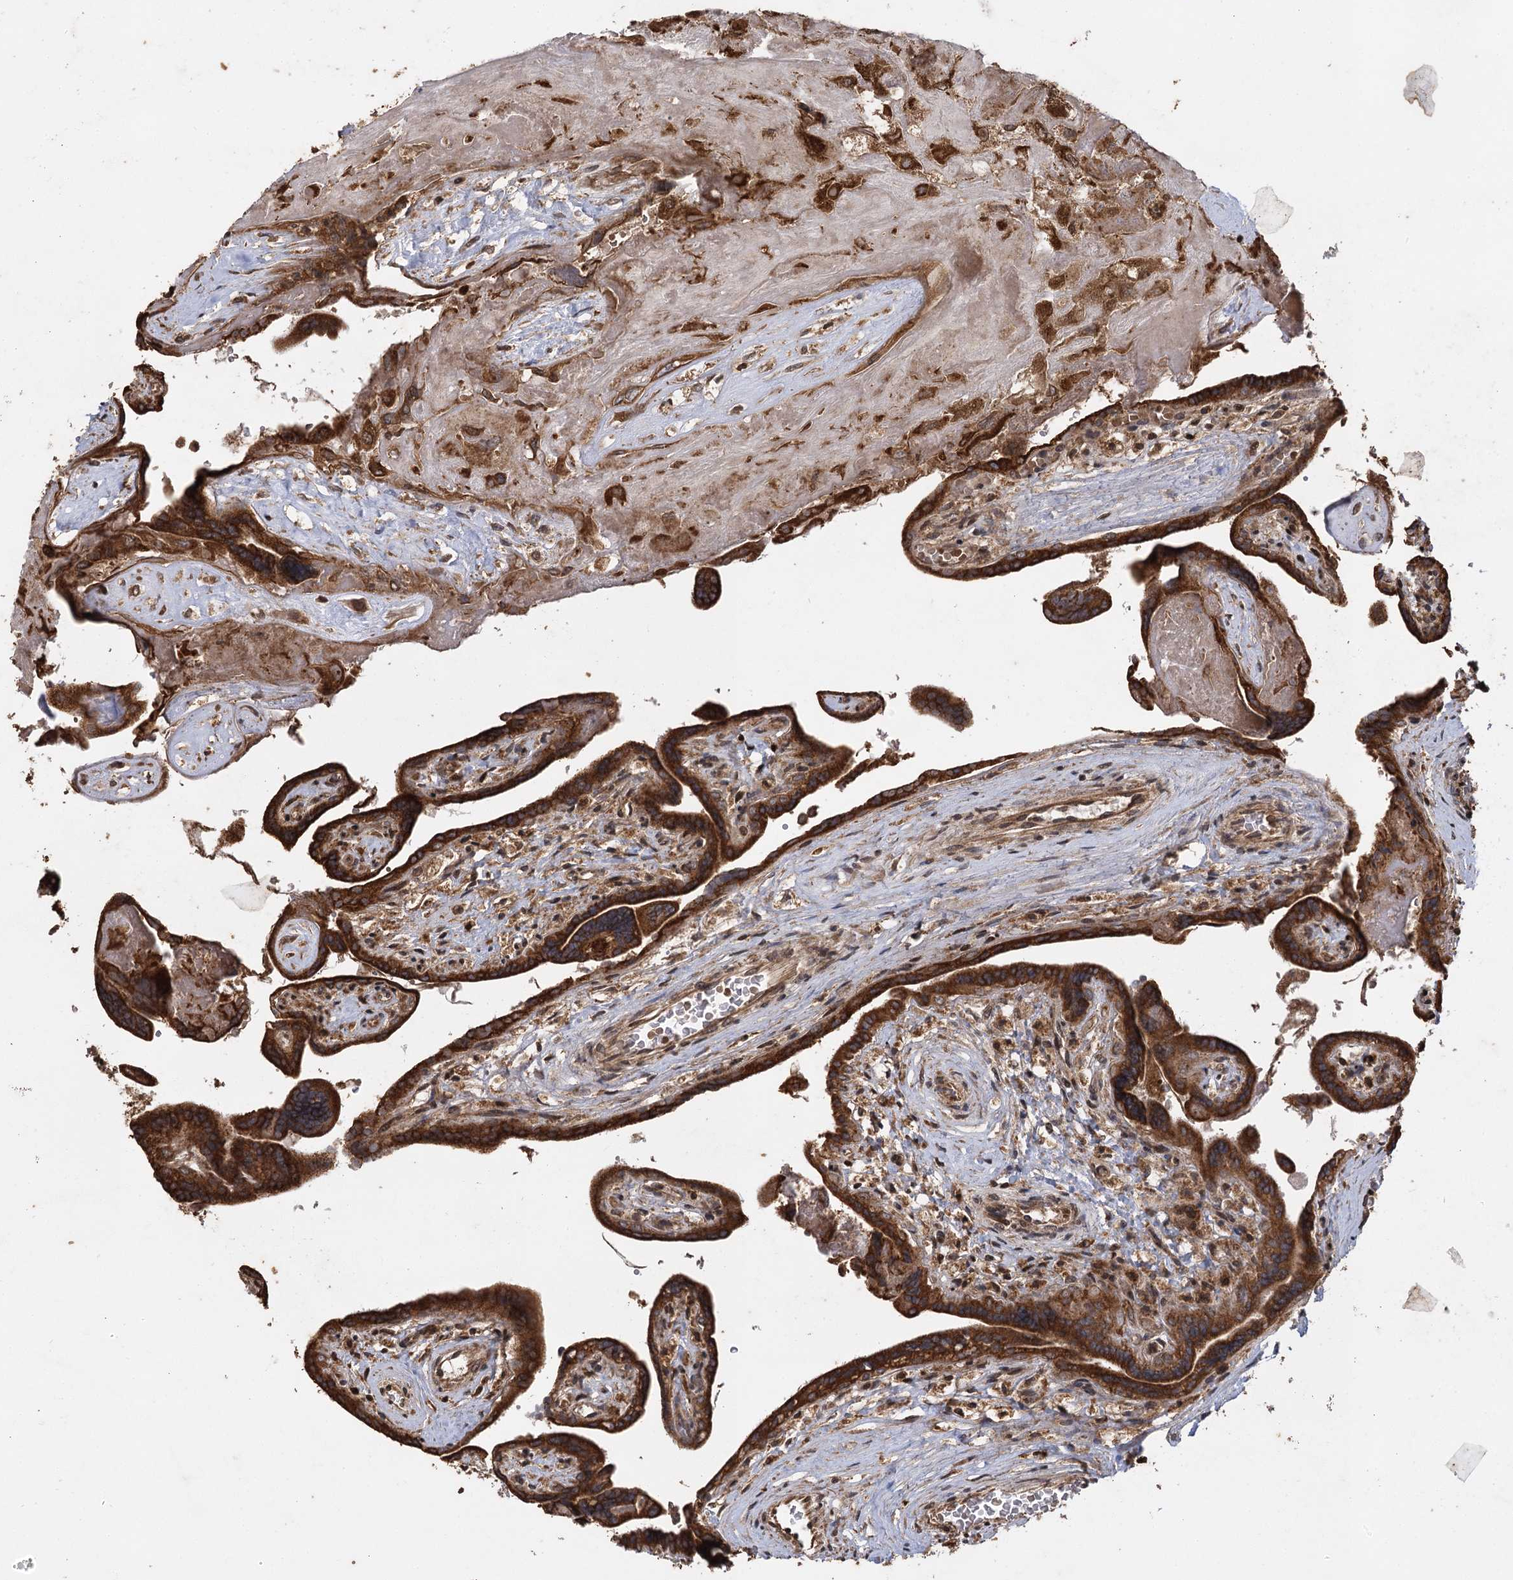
{"staining": {"intensity": "strong", "quantity": ">75%", "location": "cytoplasmic/membranous,nuclear"}, "tissue": "placenta", "cell_type": "Trophoblastic cells", "image_type": "normal", "snomed": [{"axis": "morphology", "description": "Normal tissue, NOS"}, {"axis": "topography", "description": "Placenta"}], "caption": "A high amount of strong cytoplasmic/membranous,nuclear expression is present in about >75% of trophoblastic cells in unremarkable placenta.", "gene": "IL11RA", "patient": {"sex": "female", "age": 37}}